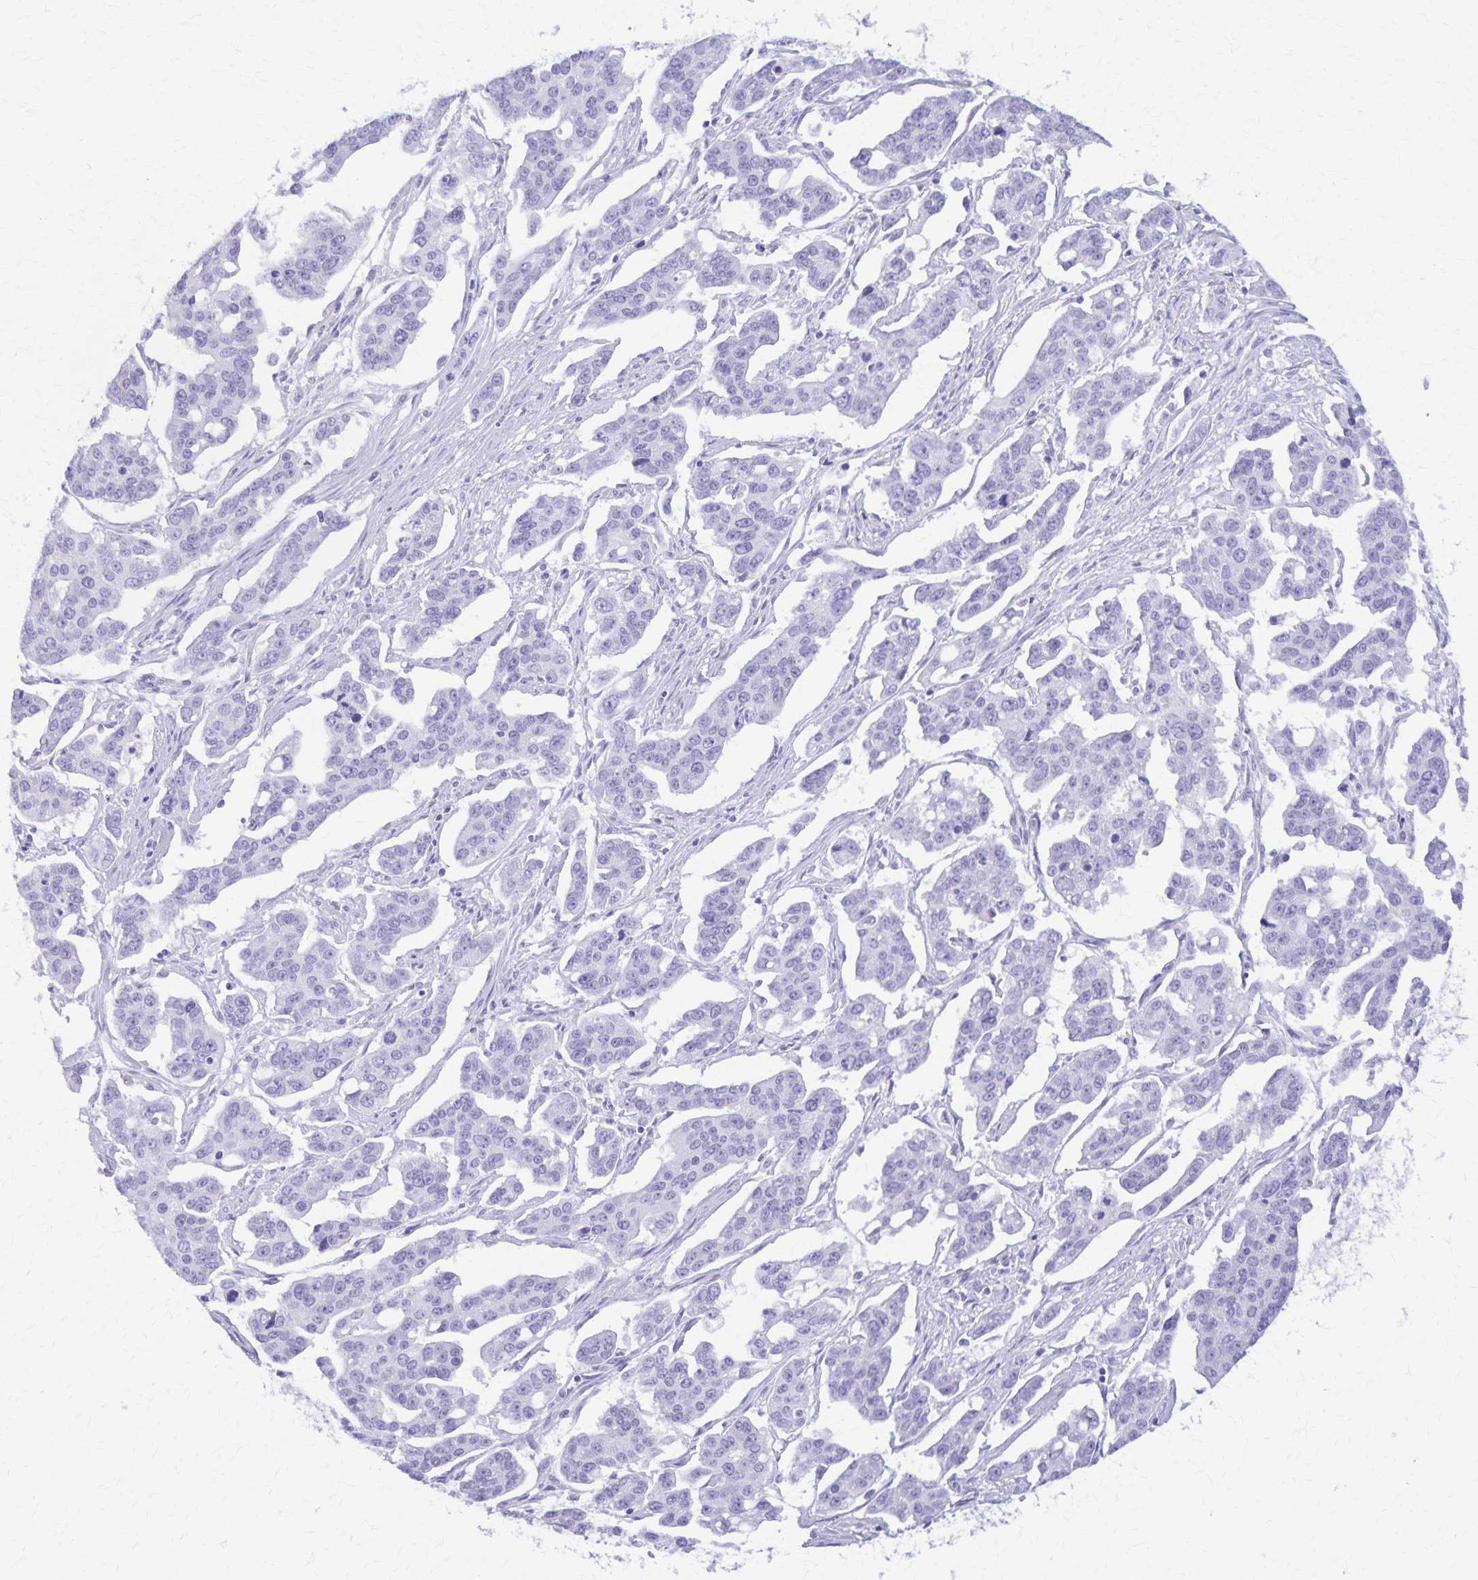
{"staining": {"intensity": "negative", "quantity": "none", "location": "none"}, "tissue": "ovarian cancer", "cell_type": "Tumor cells", "image_type": "cancer", "snomed": [{"axis": "morphology", "description": "Carcinoma, endometroid"}, {"axis": "topography", "description": "Ovary"}], "caption": "Tumor cells are negative for protein expression in human ovarian endometroid carcinoma.", "gene": "DEFA5", "patient": {"sex": "female", "age": 78}}